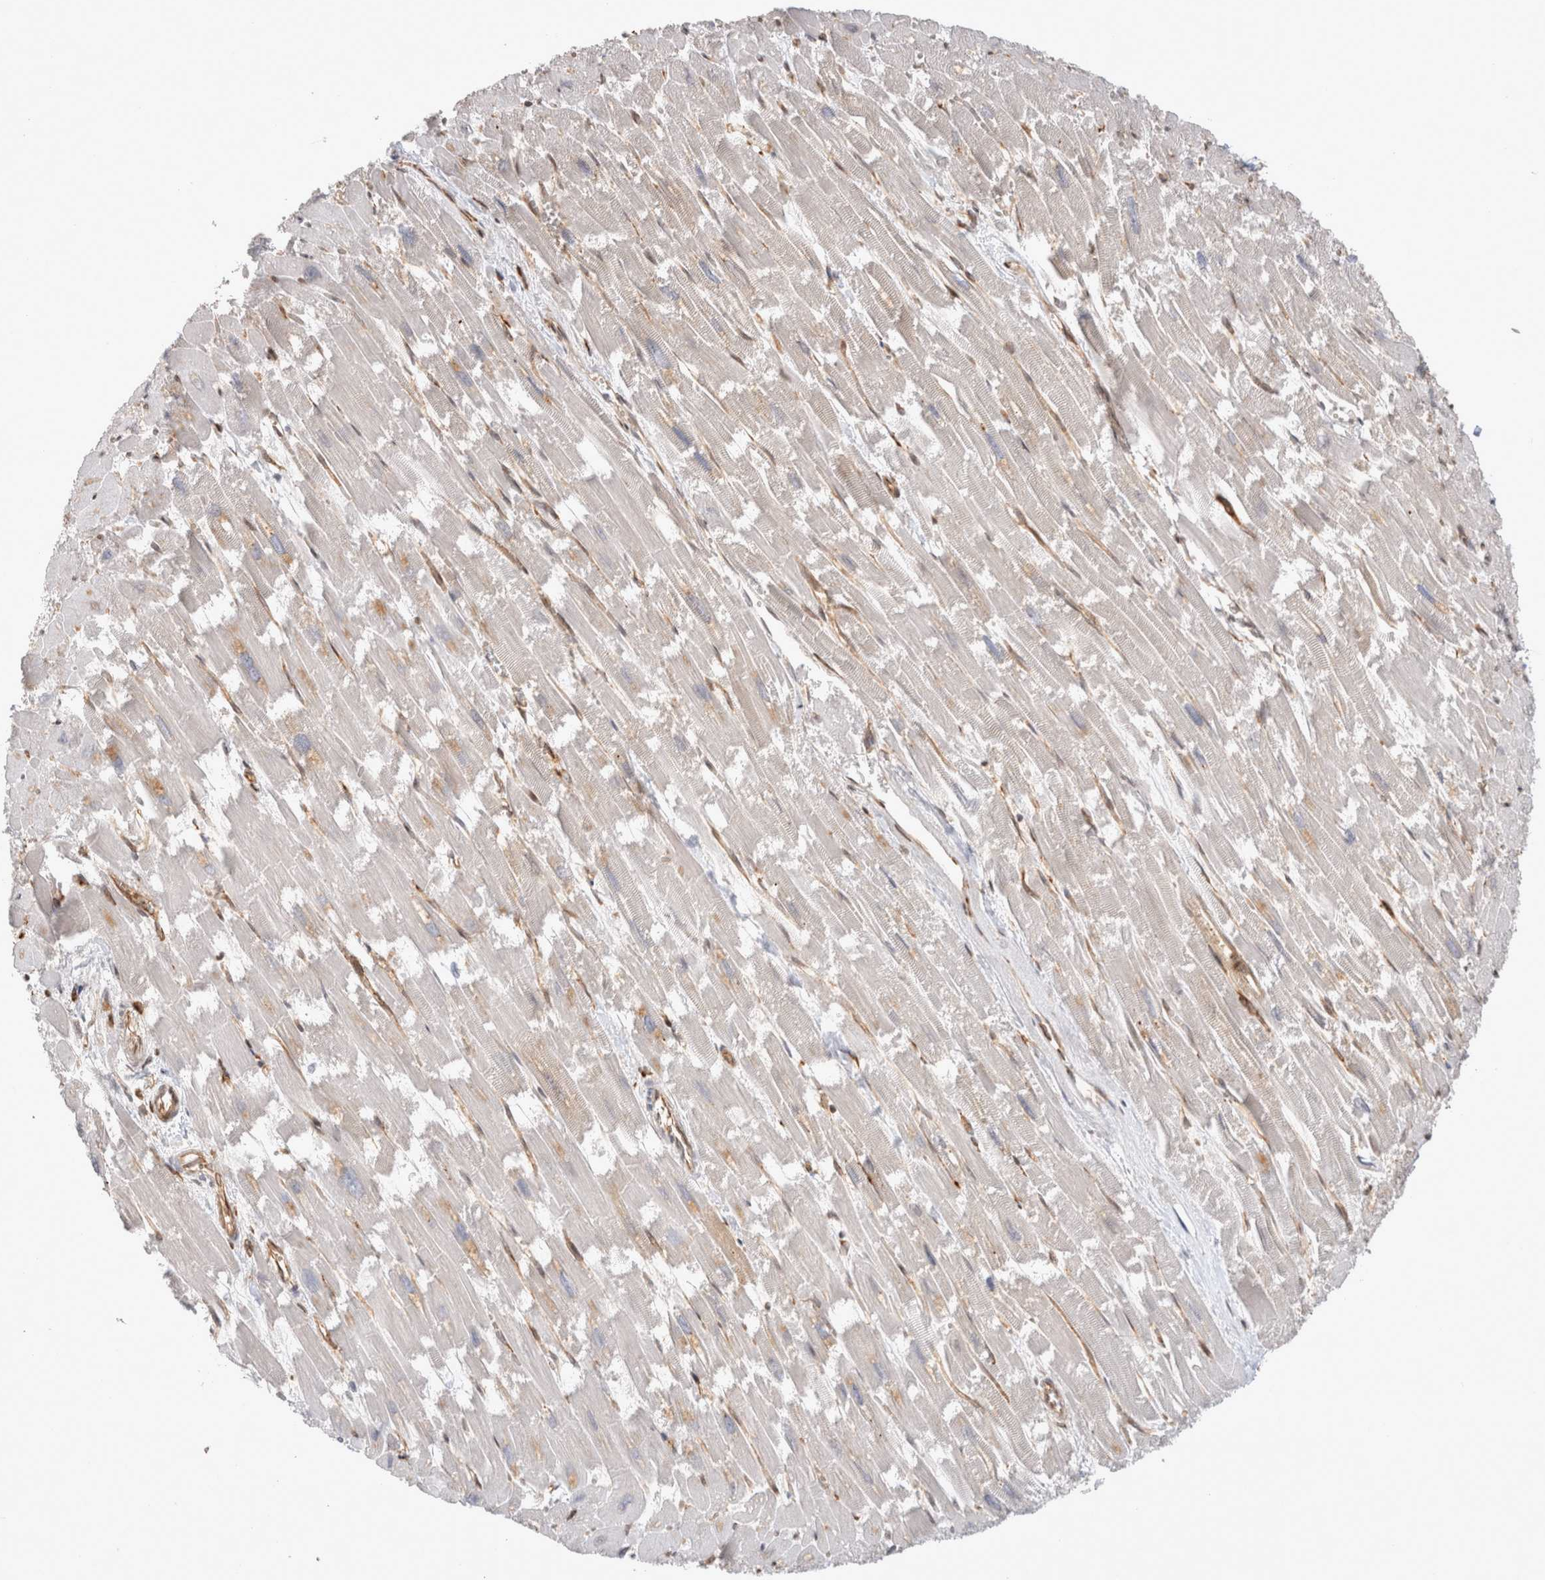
{"staining": {"intensity": "weak", "quantity": "<25%", "location": "cytoplasmic/membranous"}, "tissue": "heart muscle", "cell_type": "Cardiomyocytes", "image_type": "normal", "snomed": [{"axis": "morphology", "description": "Normal tissue, NOS"}, {"axis": "topography", "description": "Heart"}], "caption": "Micrograph shows no significant protein positivity in cardiomyocytes of normal heart muscle.", "gene": "TCF4", "patient": {"sex": "male", "age": 54}}